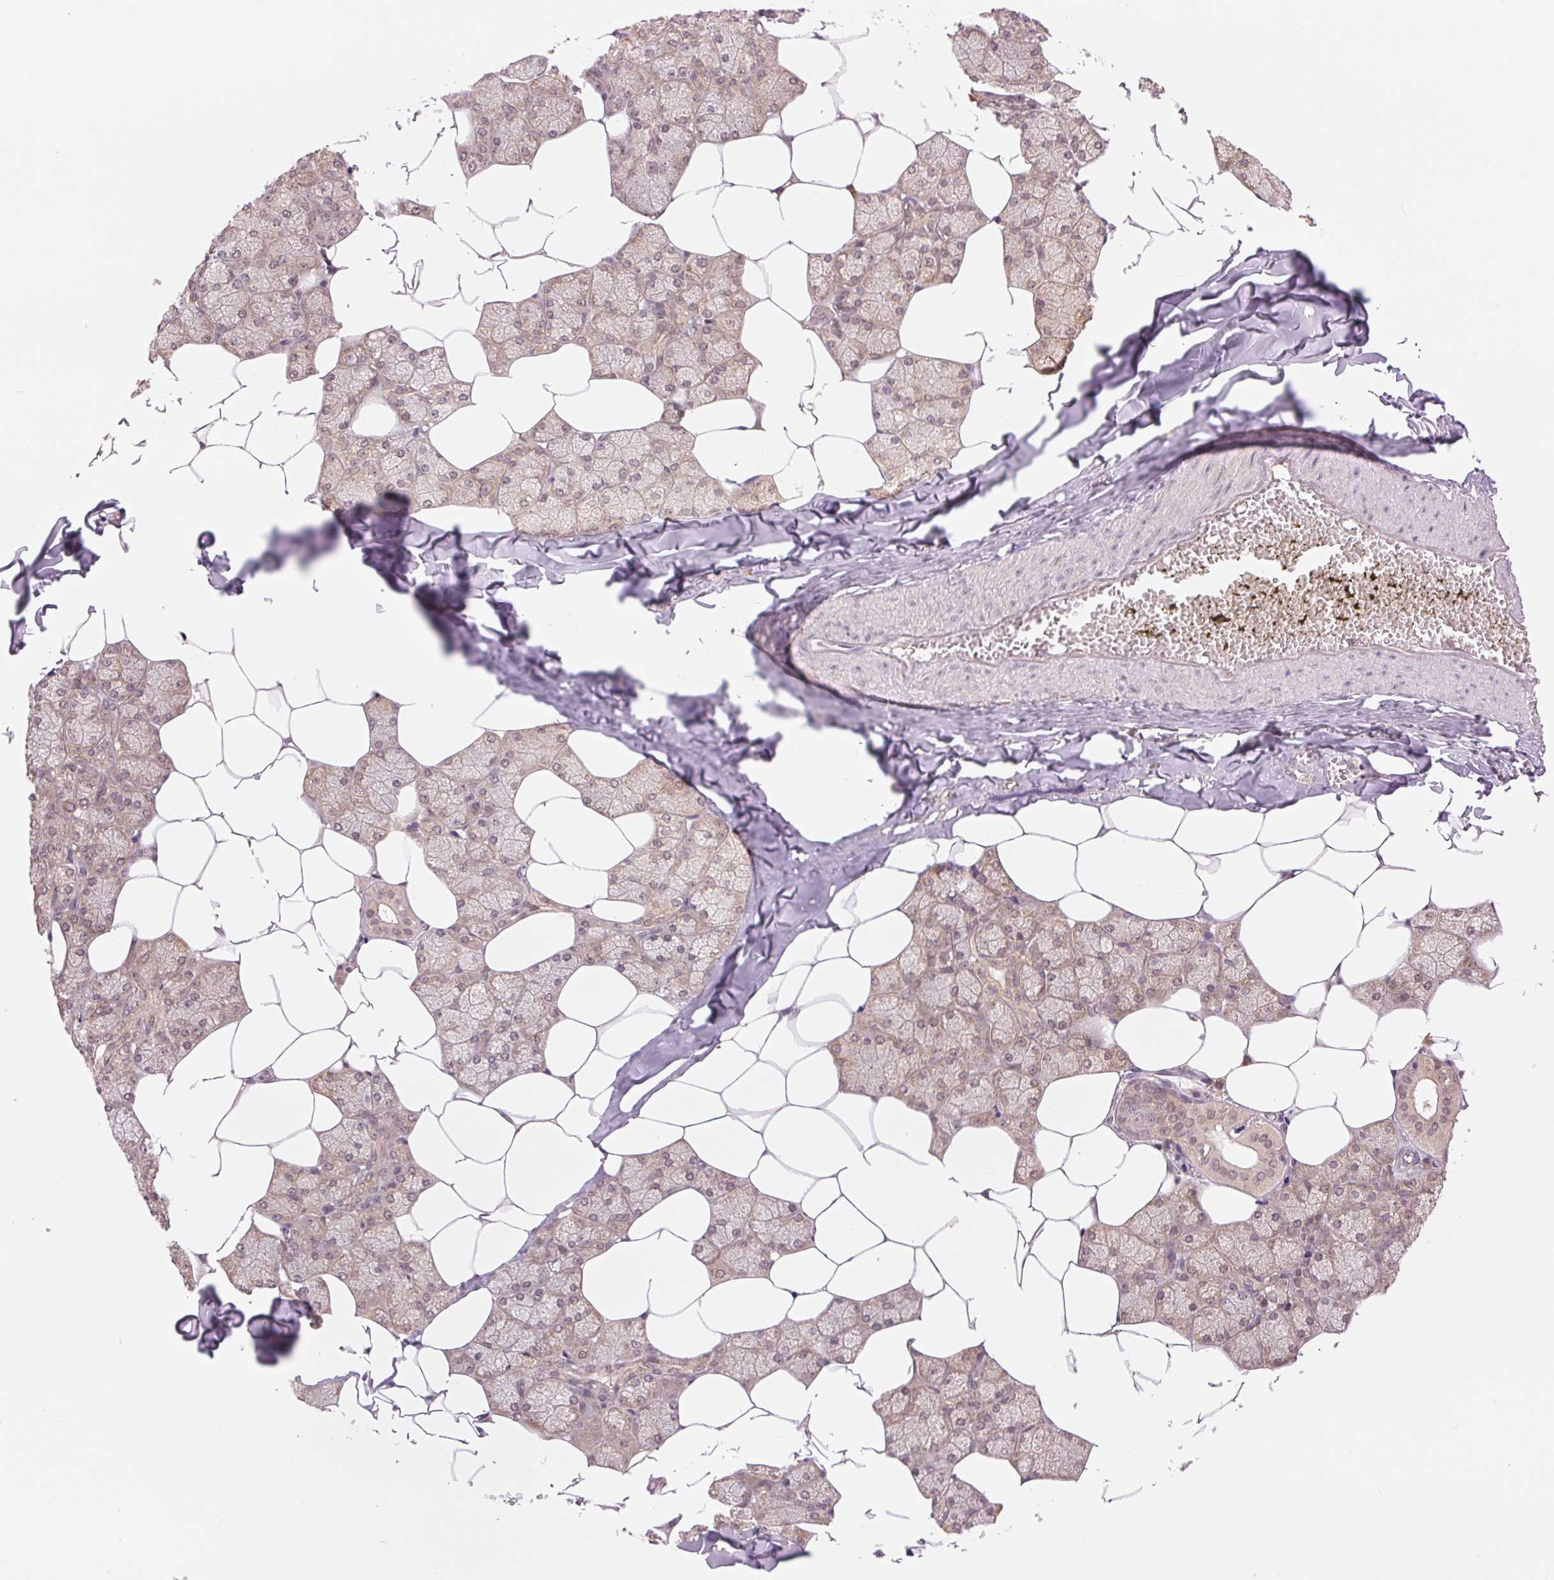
{"staining": {"intensity": "moderate", "quantity": ">75%", "location": "cytoplasmic/membranous,nuclear"}, "tissue": "salivary gland", "cell_type": "Glandular cells", "image_type": "normal", "snomed": [{"axis": "morphology", "description": "Normal tissue, NOS"}, {"axis": "topography", "description": "Salivary gland"}], "caption": "A histopathology image showing moderate cytoplasmic/membranous,nuclear expression in about >75% of glandular cells in unremarkable salivary gland, as visualized by brown immunohistochemical staining.", "gene": "ERI3", "patient": {"sex": "female", "age": 43}}